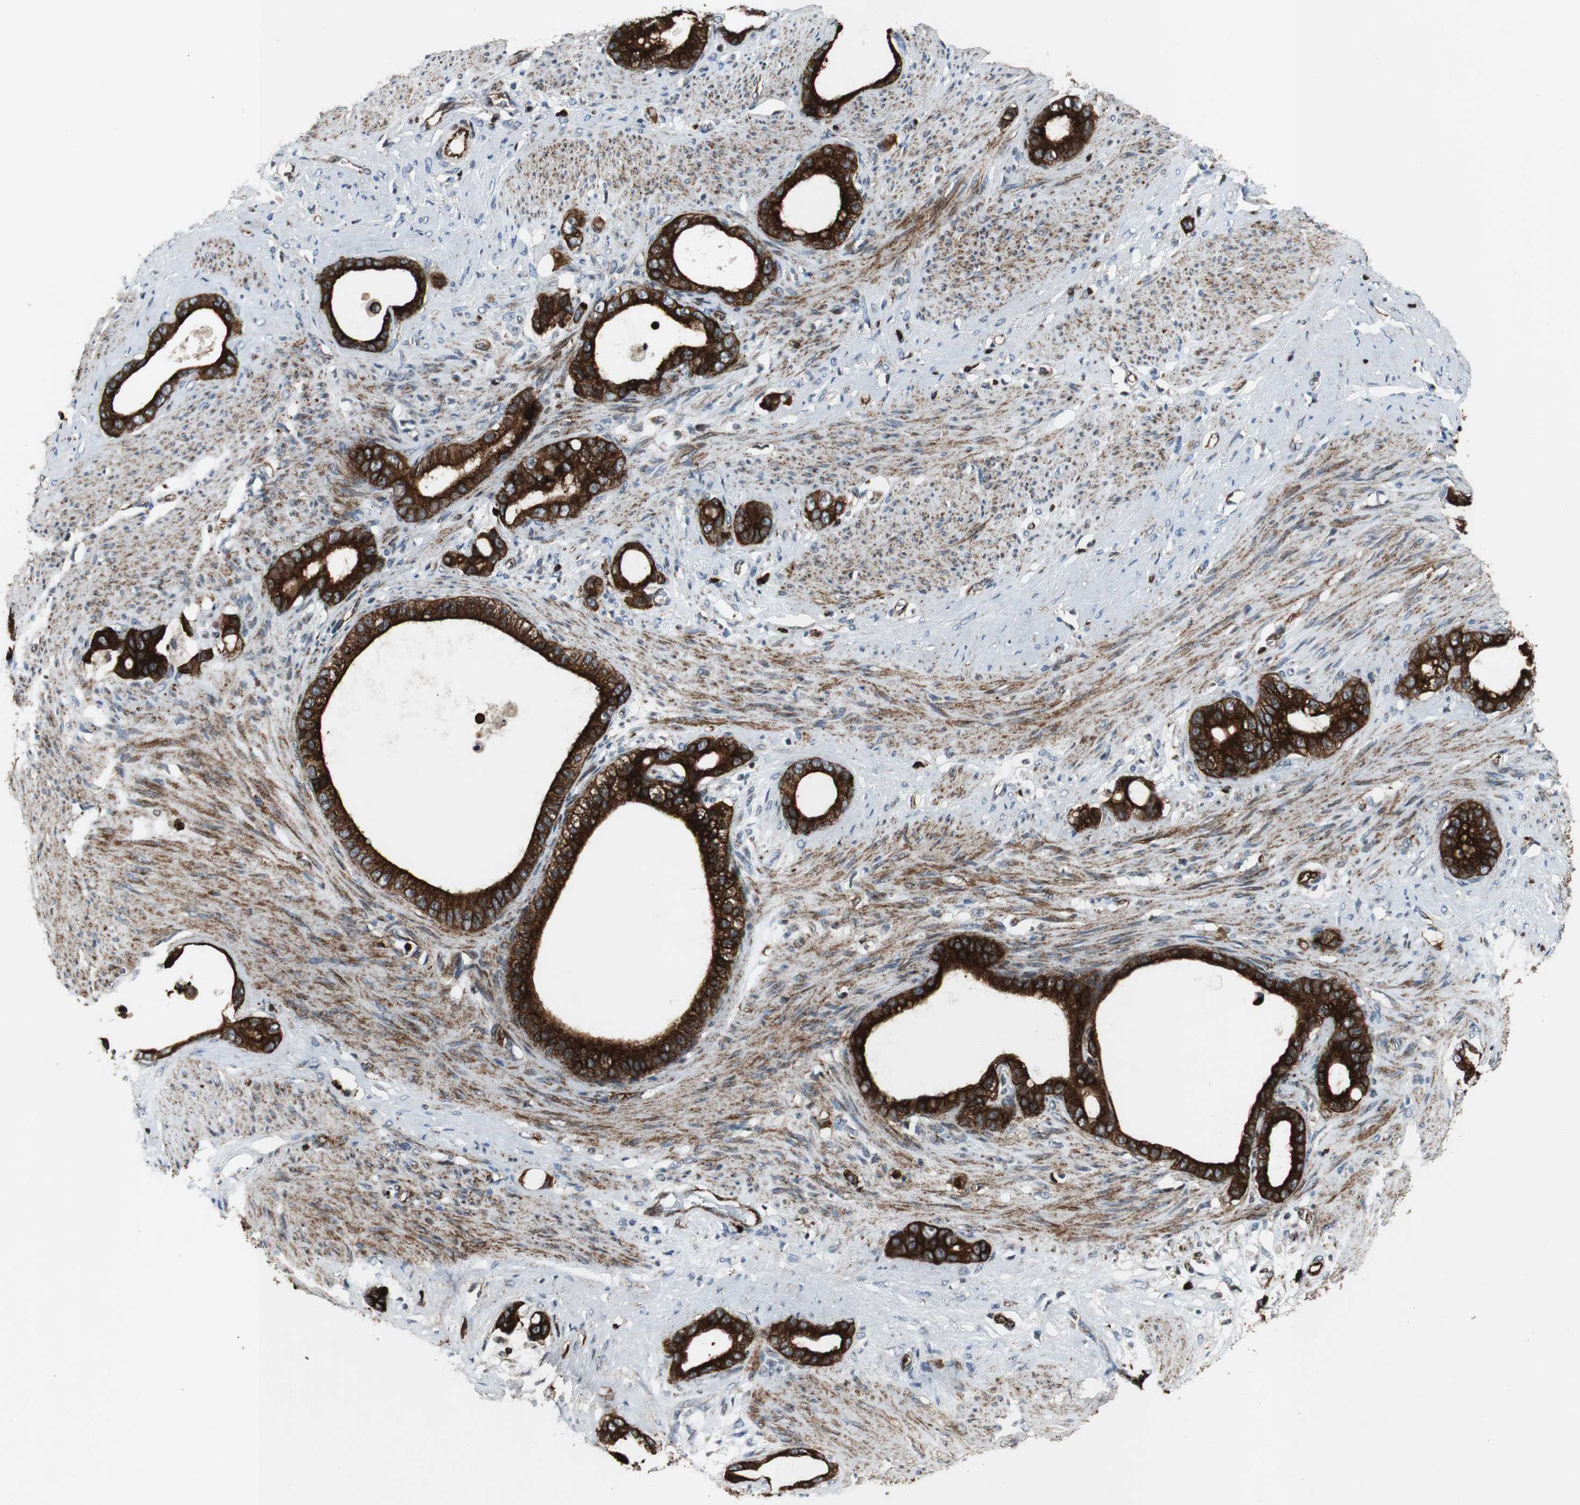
{"staining": {"intensity": "strong", "quantity": ">75%", "location": "cytoplasmic/membranous"}, "tissue": "stomach cancer", "cell_type": "Tumor cells", "image_type": "cancer", "snomed": [{"axis": "morphology", "description": "Adenocarcinoma, NOS"}, {"axis": "topography", "description": "Stomach"}], "caption": "The image reveals a brown stain indicating the presence of a protein in the cytoplasmic/membranous of tumor cells in stomach adenocarcinoma.", "gene": "TUBA4A", "patient": {"sex": "female", "age": 75}}